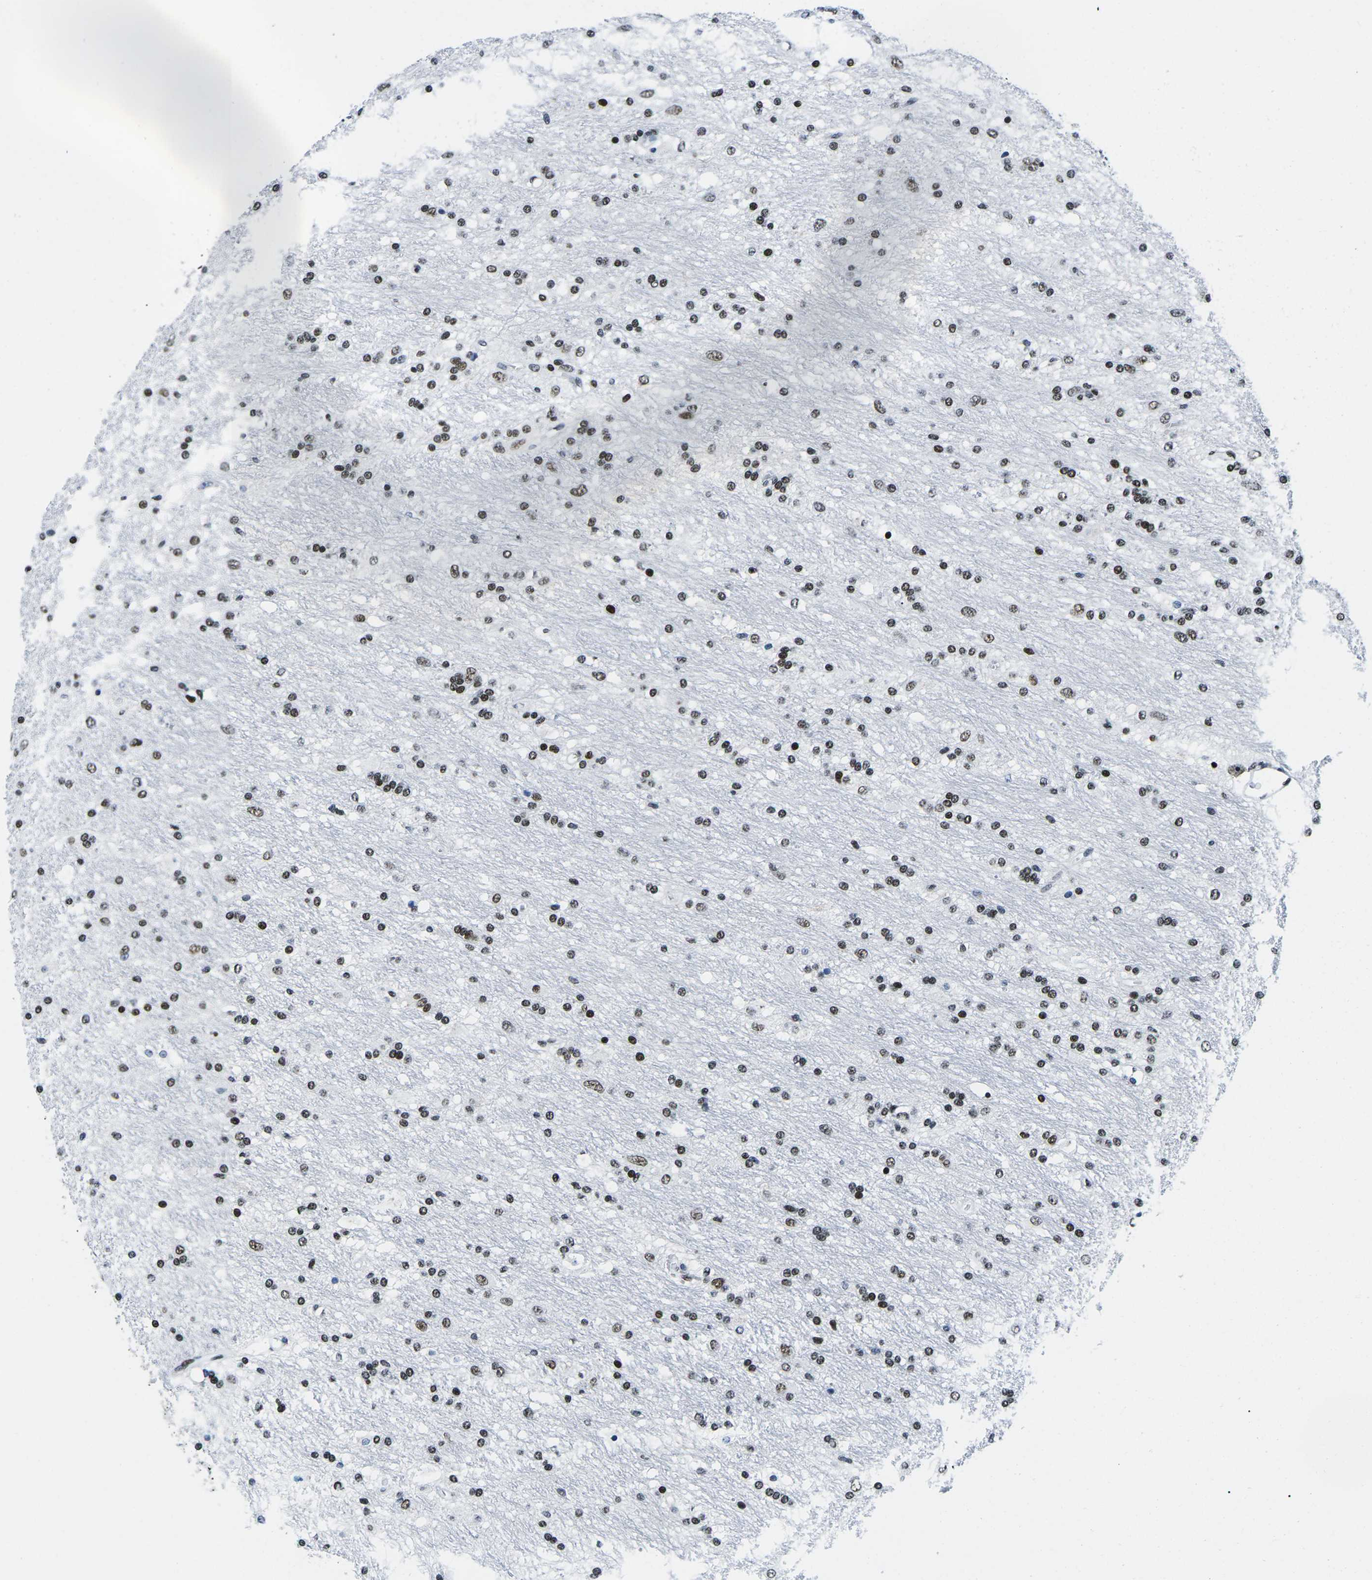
{"staining": {"intensity": "moderate", "quantity": ">75%", "location": "nuclear"}, "tissue": "glioma", "cell_type": "Tumor cells", "image_type": "cancer", "snomed": [{"axis": "morphology", "description": "Glioma, malignant, Low grade"}, {"axis": "topography", "description": "Brain"}], "caption": "Glioma stained for a protein demonstrates moderate nuclear positivity in tumor cells.", "gene": "ATF1", "patient": {"sex": "male", "age": 77}}